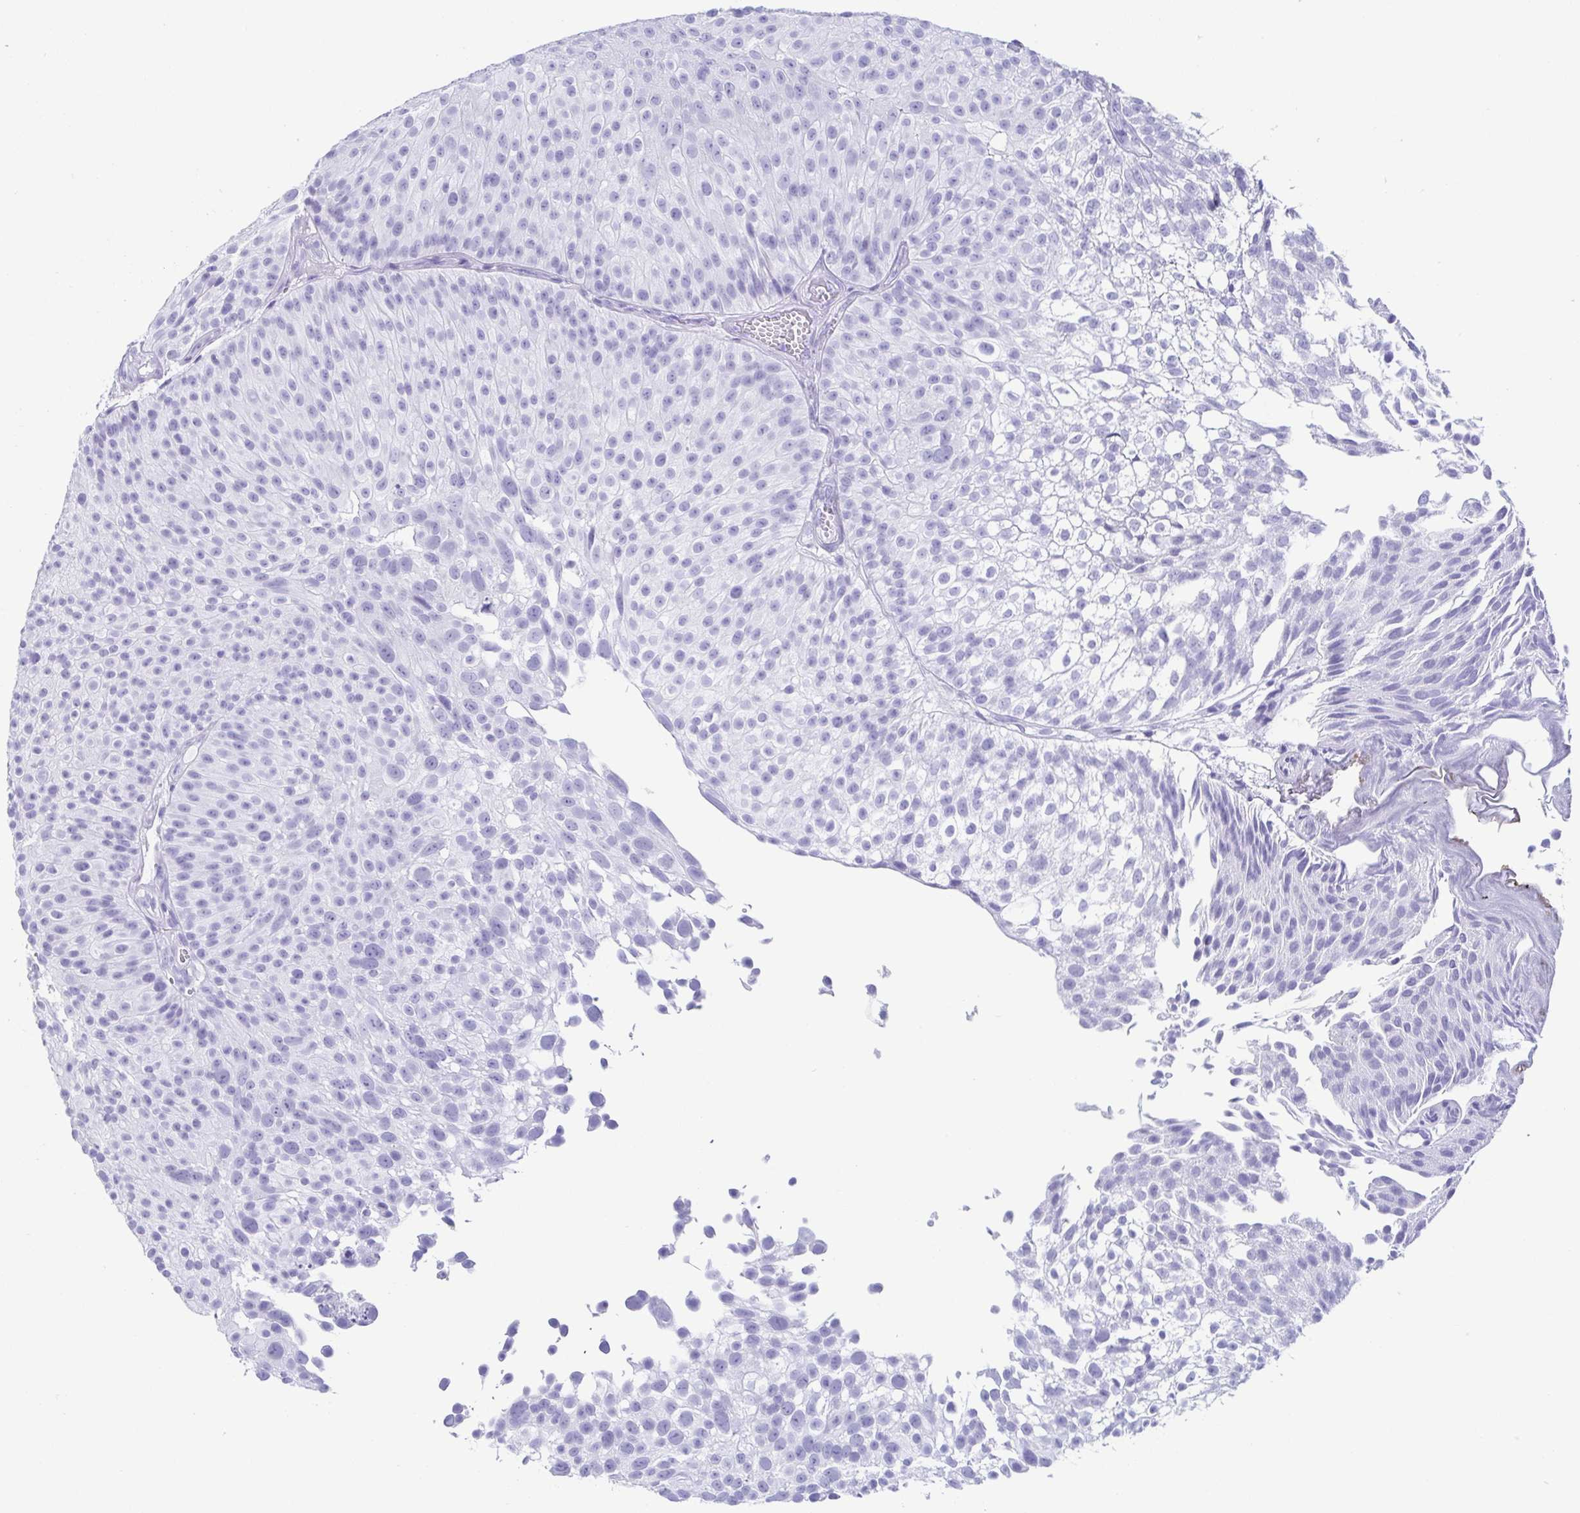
{"staining": {"intensity": "negative", "quantity": "none", "location": "none"}, "tissue": "urothelial cancer", "cell_type": "Tumor cells", "image_type": "cancer", "snomed": [{"axis": "morphology", "description": "Urothelial carcinoma, Low grade"}, {"axis": "topography", "description": "Urinary bladder"}], "caption": "Tumor cells are negative for brown protein staining in urothelial cancer.", "gene": "CD164L2", "patient": {"sex": "male", "age": 70}}